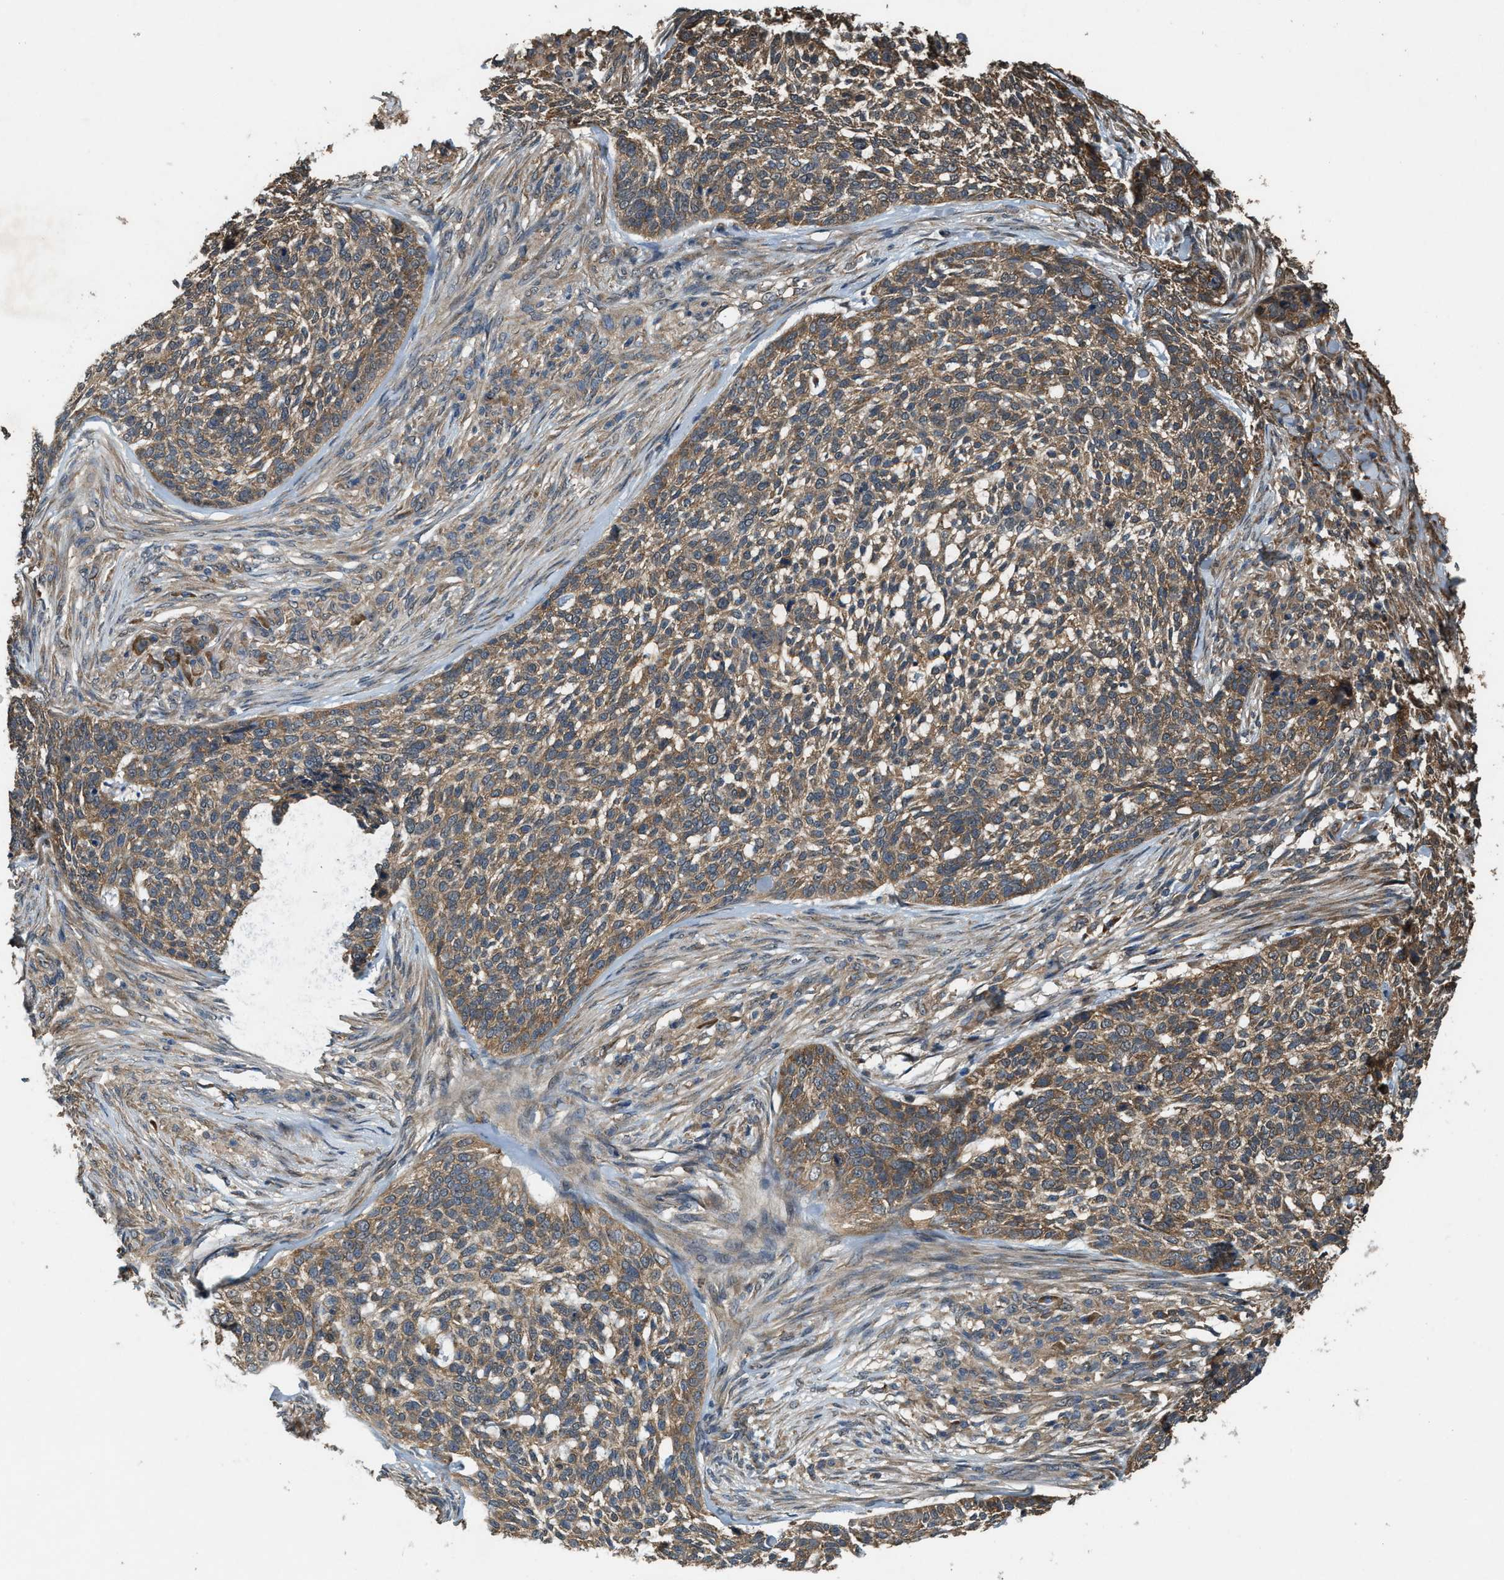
{"staining": {"intensity": "moderate", "quantity": ">75%", "location": "cytoplasmic/membranous"}, "tissue": "skin cancer", "cell_type": "Tumor cells", "image_type": "cancer", "snomed": [{"axis": "morphology", "description": "Basal cell carcinoma"}, {"axis": "topography", "description": "Skin"}], "caption": "Protein analysis of skin cancer tissue shows moderate cytoplasmic/membranous expression in about >75% of tumor cells.", "gene": "ARHGEF5", "patient": {"sex": "female", "age": 64}}